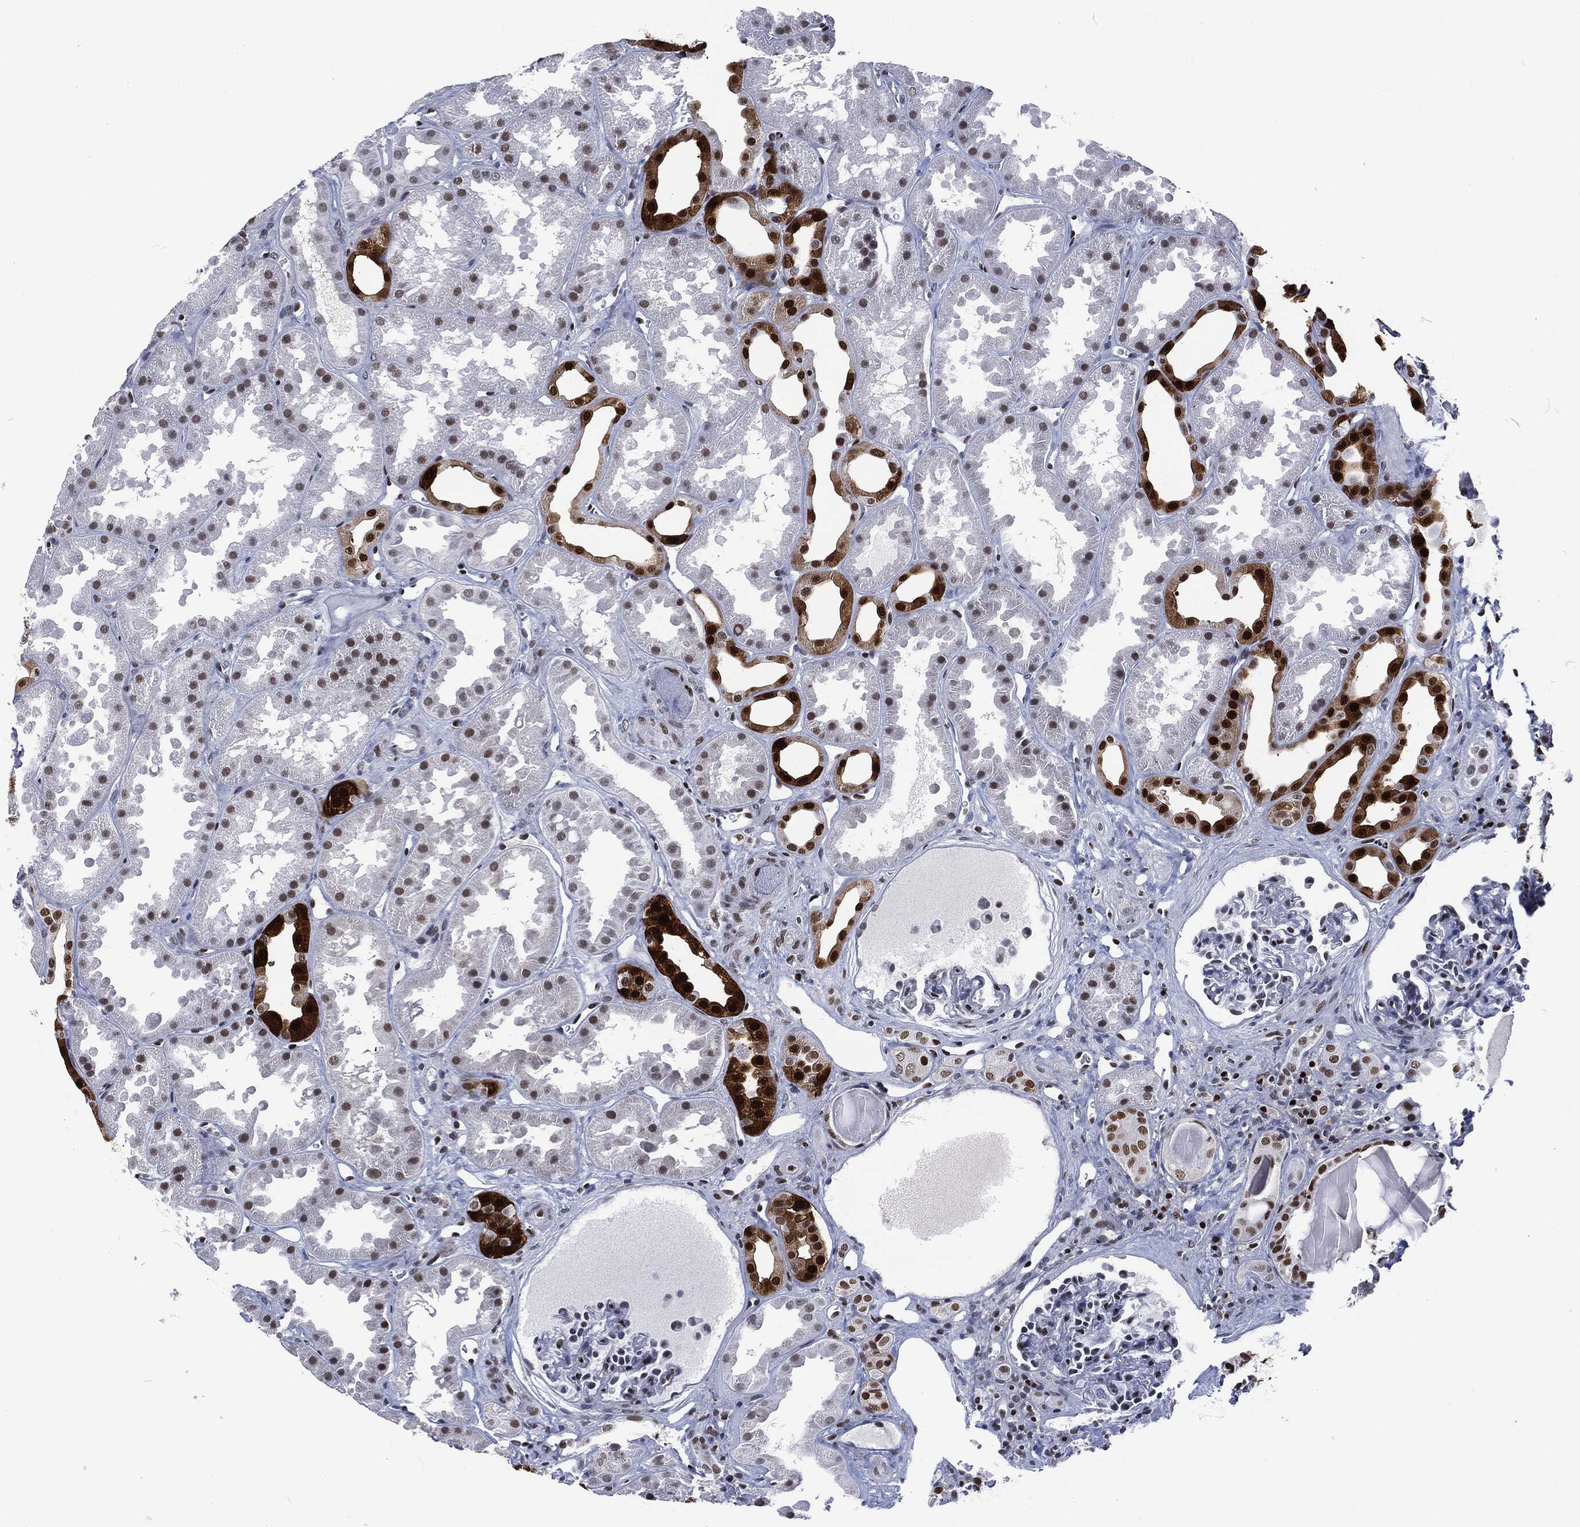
{"staining": {"intensity": "moderate", "quantity": "<25%", "location": "nuclear"}, "tissue": "kidney", "cell_type": "Cells in glomeruli", "image_type": "normal", "snomed": [{"axis": "morphology", "description": "Normal tissue, NOS"}, {"axis": "topography", "description": "Kidney"}], "caption": "Moderate nuclear positivity is identified in about <25% of cells in glomeruli in benign kidney.", "gene": "DCPS", "patient": {"sex": "male", "age": 61}}